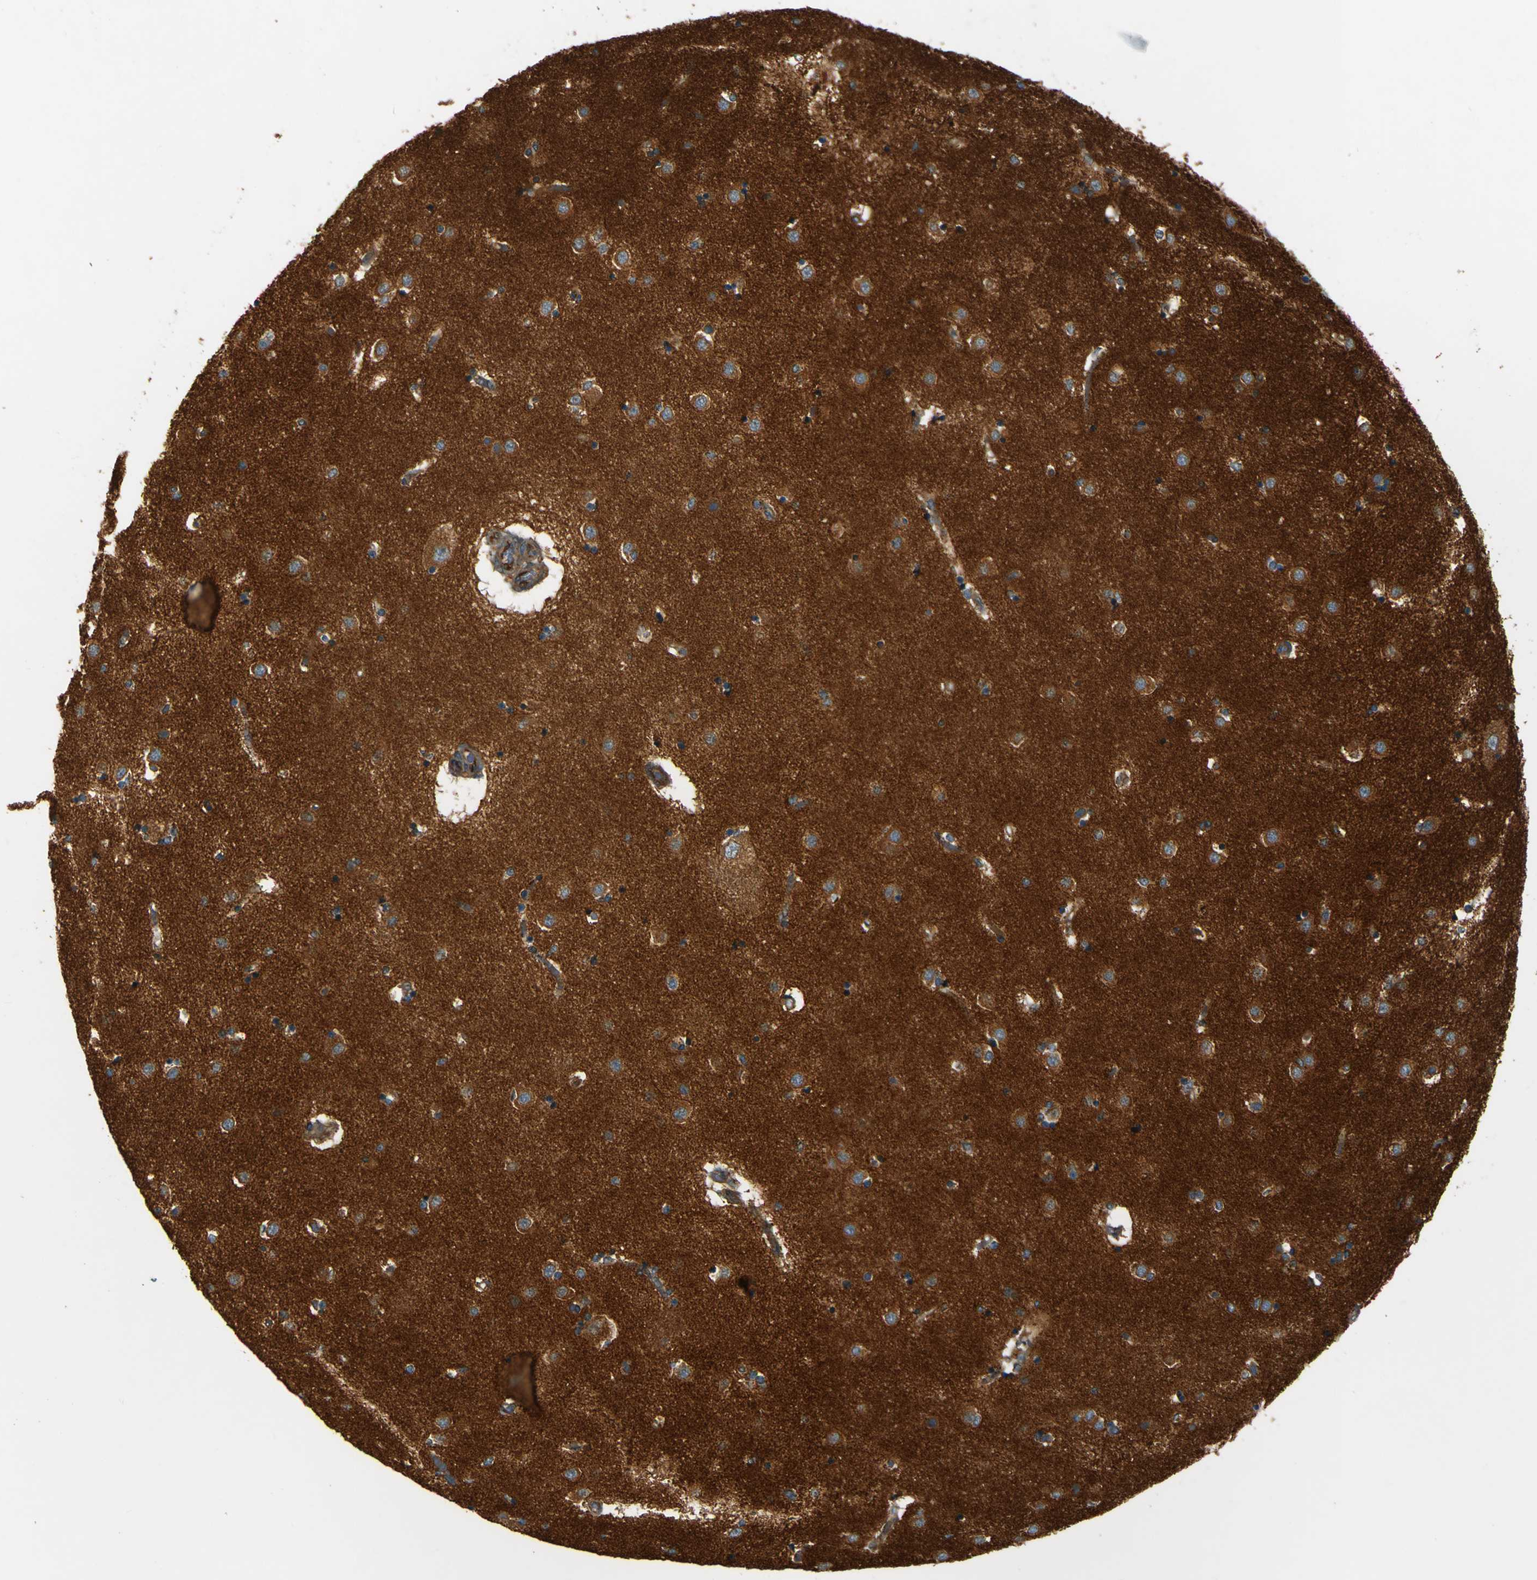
{"staining": {"intensity": "weak", "quantity": "25%-75%", "location": "cytoplasmic/membranous"}, "tissue": "caudate", "cell_type": "Glial cells", "image_type": "normal", "snomed": [{"axis": "morphology", "description": "Normal tissue, NOS"}, {"axis": "topography", "description": "Lateral ventricle wall"}], "caption": "Immunohistochemical staining of unremarkable caudate demonstrates 25%-75% levels of weak cytoplasmic/membranous protein positivity in about 25%-75% of glial cells.", "gene": "DNAJC5", "patient": {"sex": "female", "age": 54}}